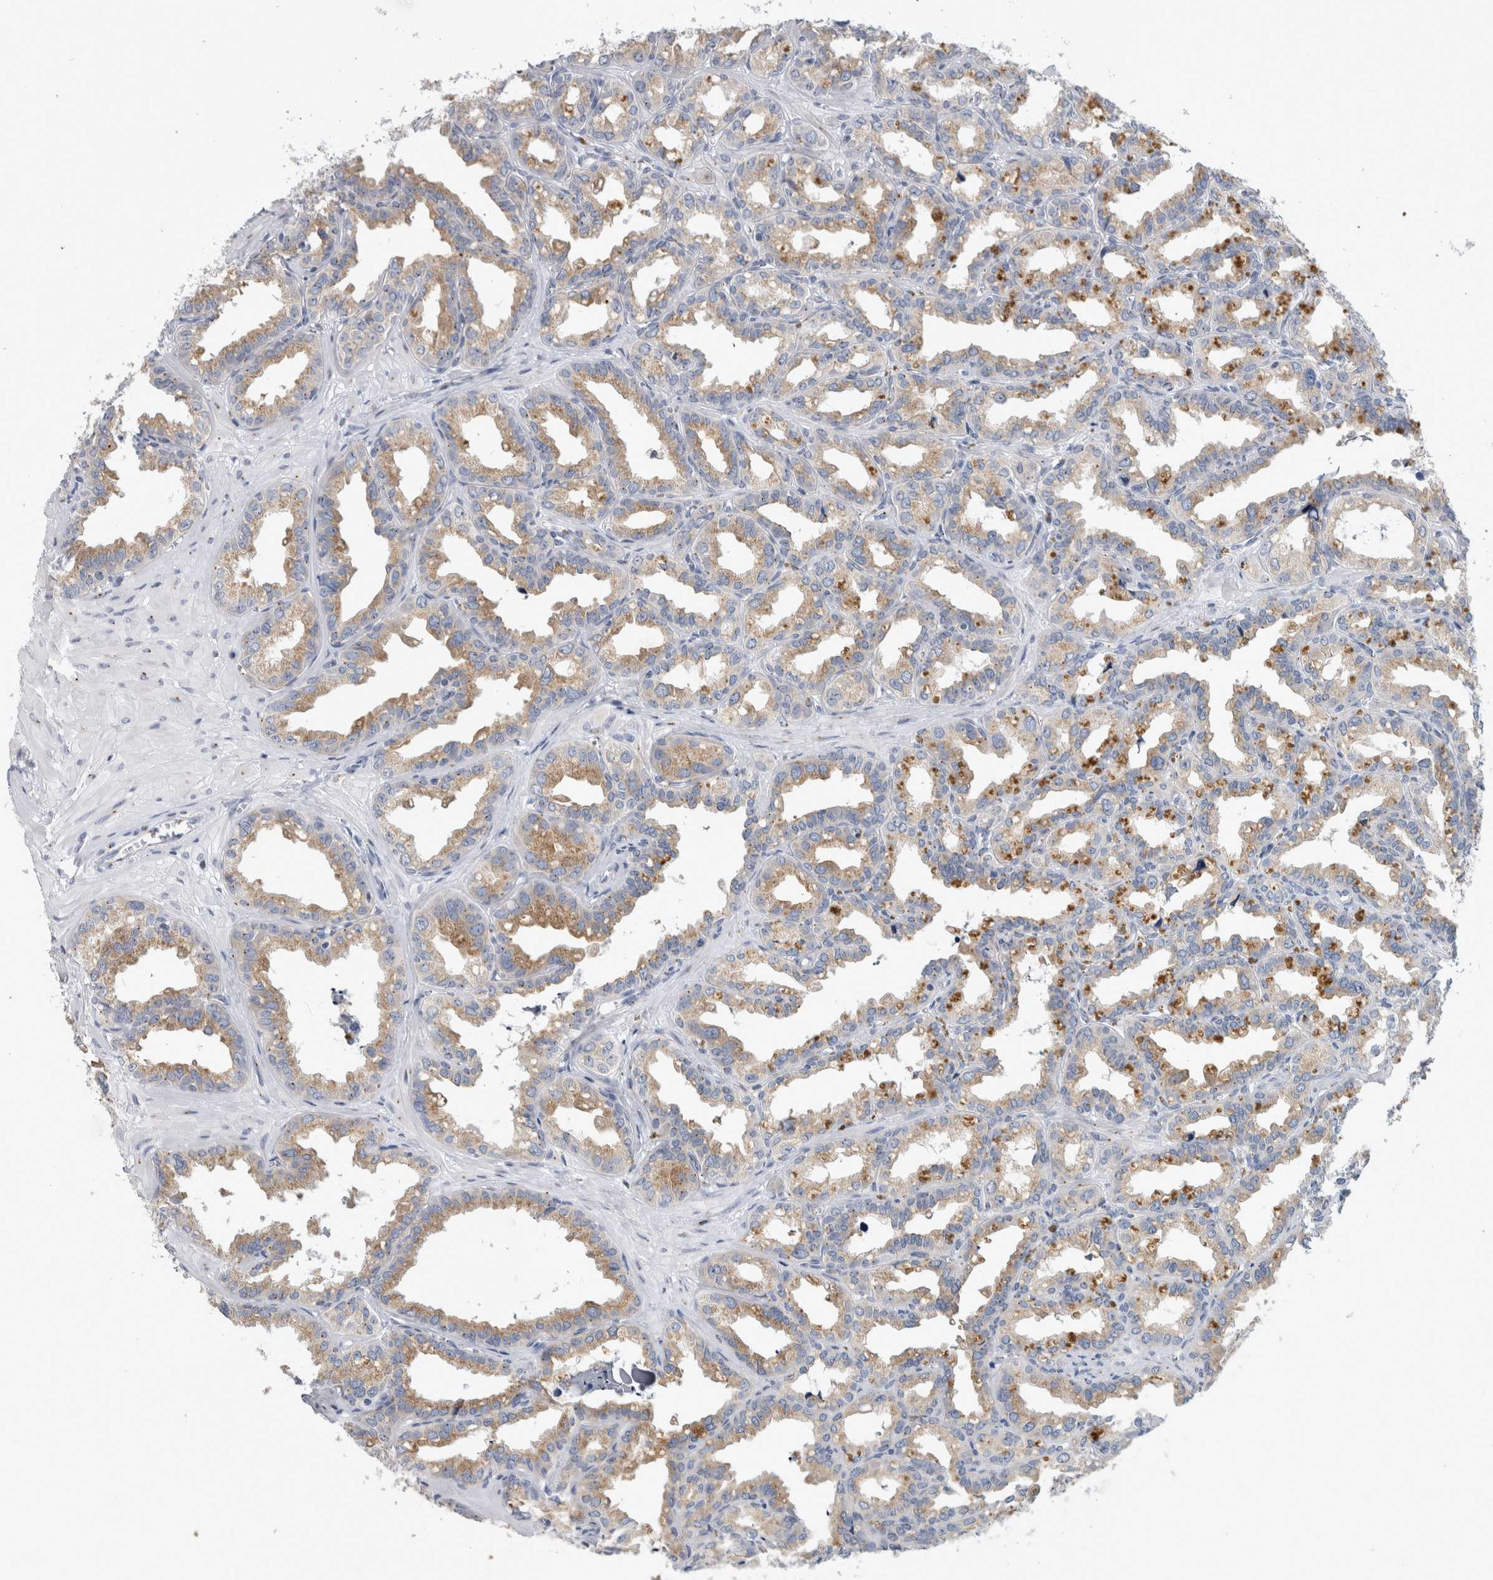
{"staining": {"intensity": "moderate", "quantity": "25%-75%", "location": "cytoplasmic/membranous"}, "tissue": "seminal vesicle", "cell_type": "Glandular cells", "image_type": "normal", "snomed": [{"axis": "morphology", "description": "Normal tissue, NOS"}, {"axis": "topography", "description": "Prostate"}, {"axis": "topography", "description": "Seminal veicle"}], "caption": "High-power microscopy captured an immunohistochemistry micrograph of unremarkable seminal vesicle, revealing moderate cytoplasmic/membranous staining in about 25%-75% of glandular cells.", "gene": "AKAP9", "patient": {"sex": "male", "age": 51}}